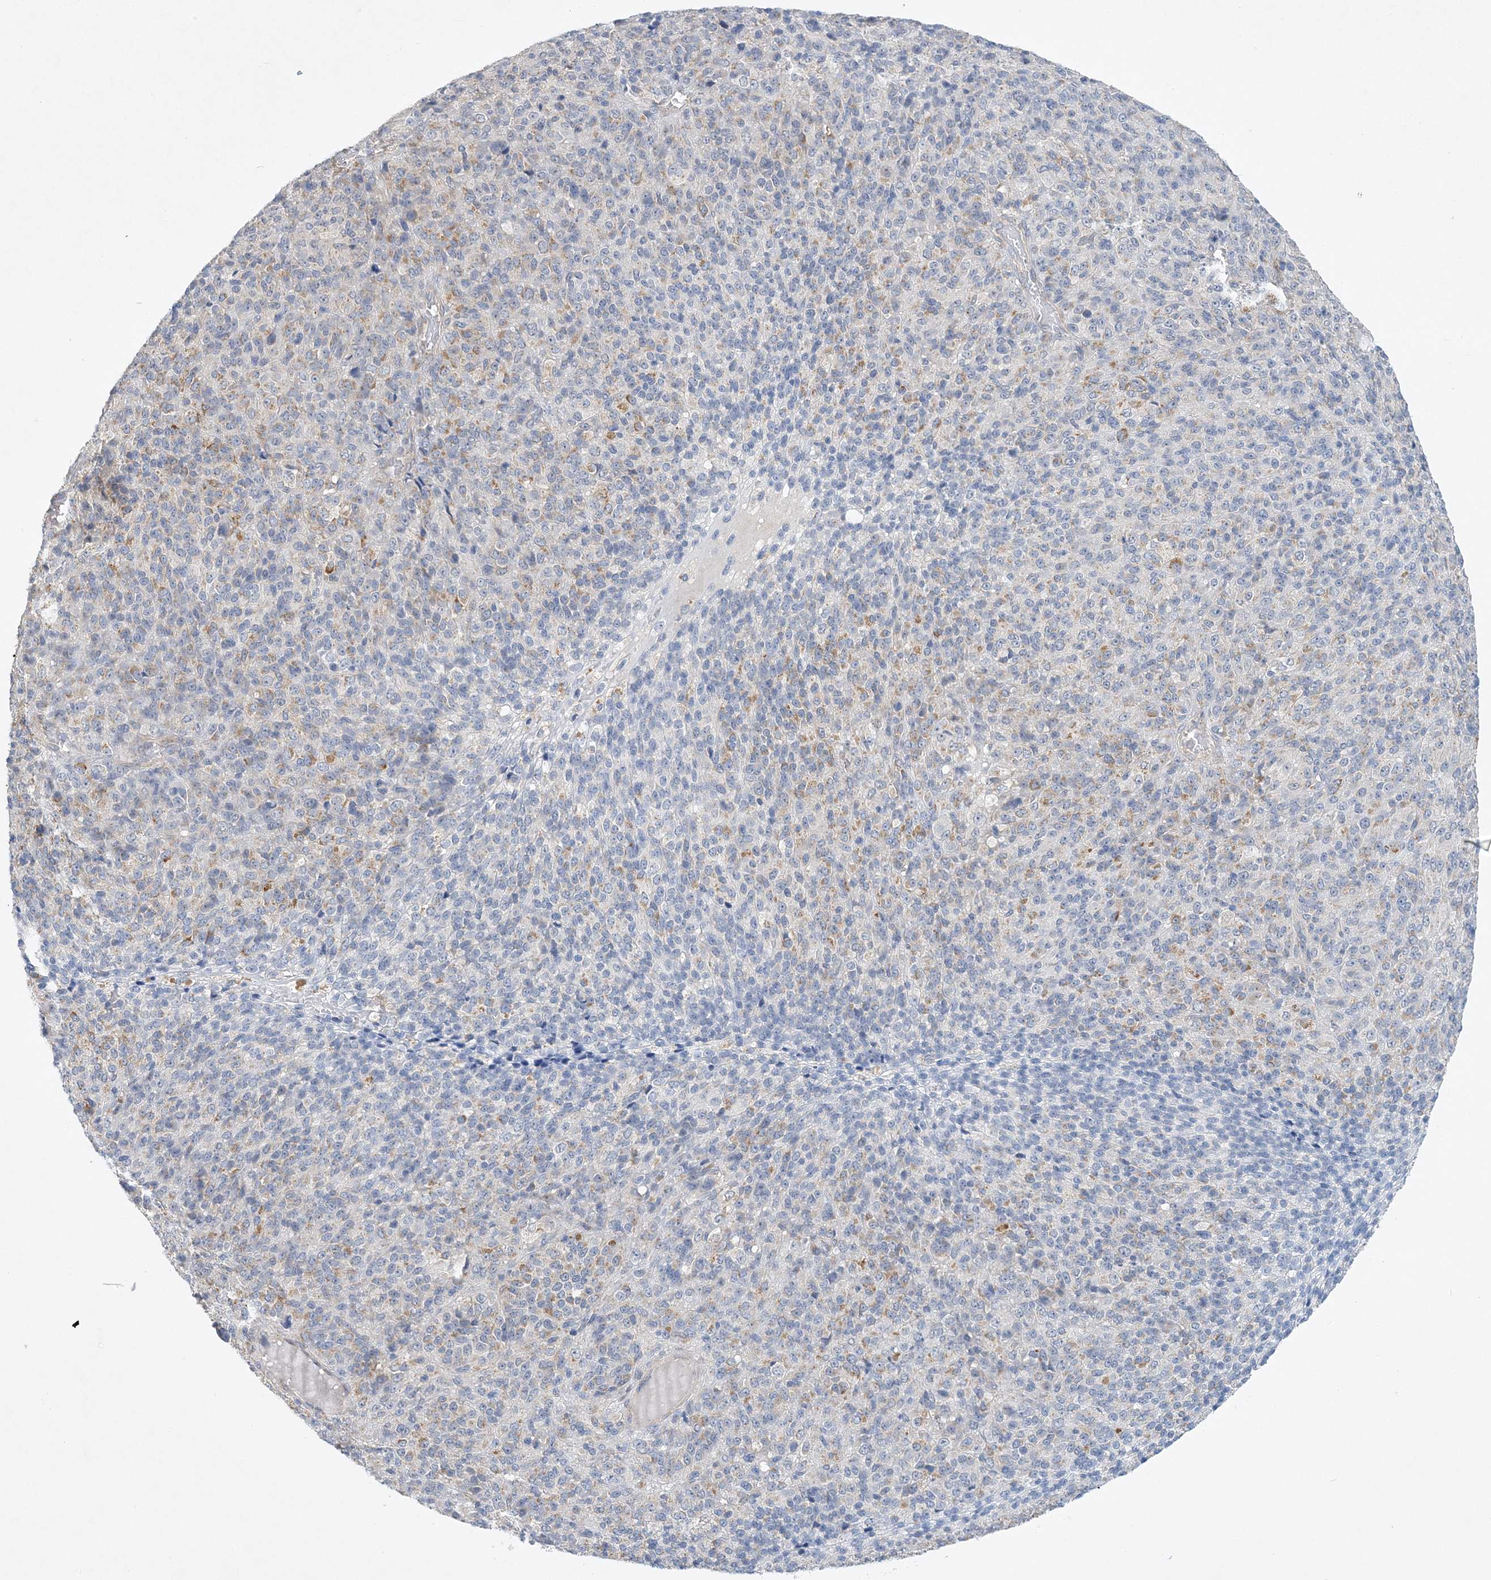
{"staining": {"intensity": "moderate", "quantity": "<25%", "location": "cytoplasmic/membranous"}, "tissue": "melanoma", "cell_type": "Tumor cells", "image_type": "cancer", "snomed": [{"axis": "morphology", "description": "Malignant melanoma, Metastatic site"}, {"axis": "topography", "description": "Brain"}], "caption": "This is a micrograph of immunohistochemistry staining of melanoma, which shows moderate expression in the cytoplasmic/membranous of tumor cells.", "gene": "ANKRD35", "patient": {"sex": "female", "age": 56}}